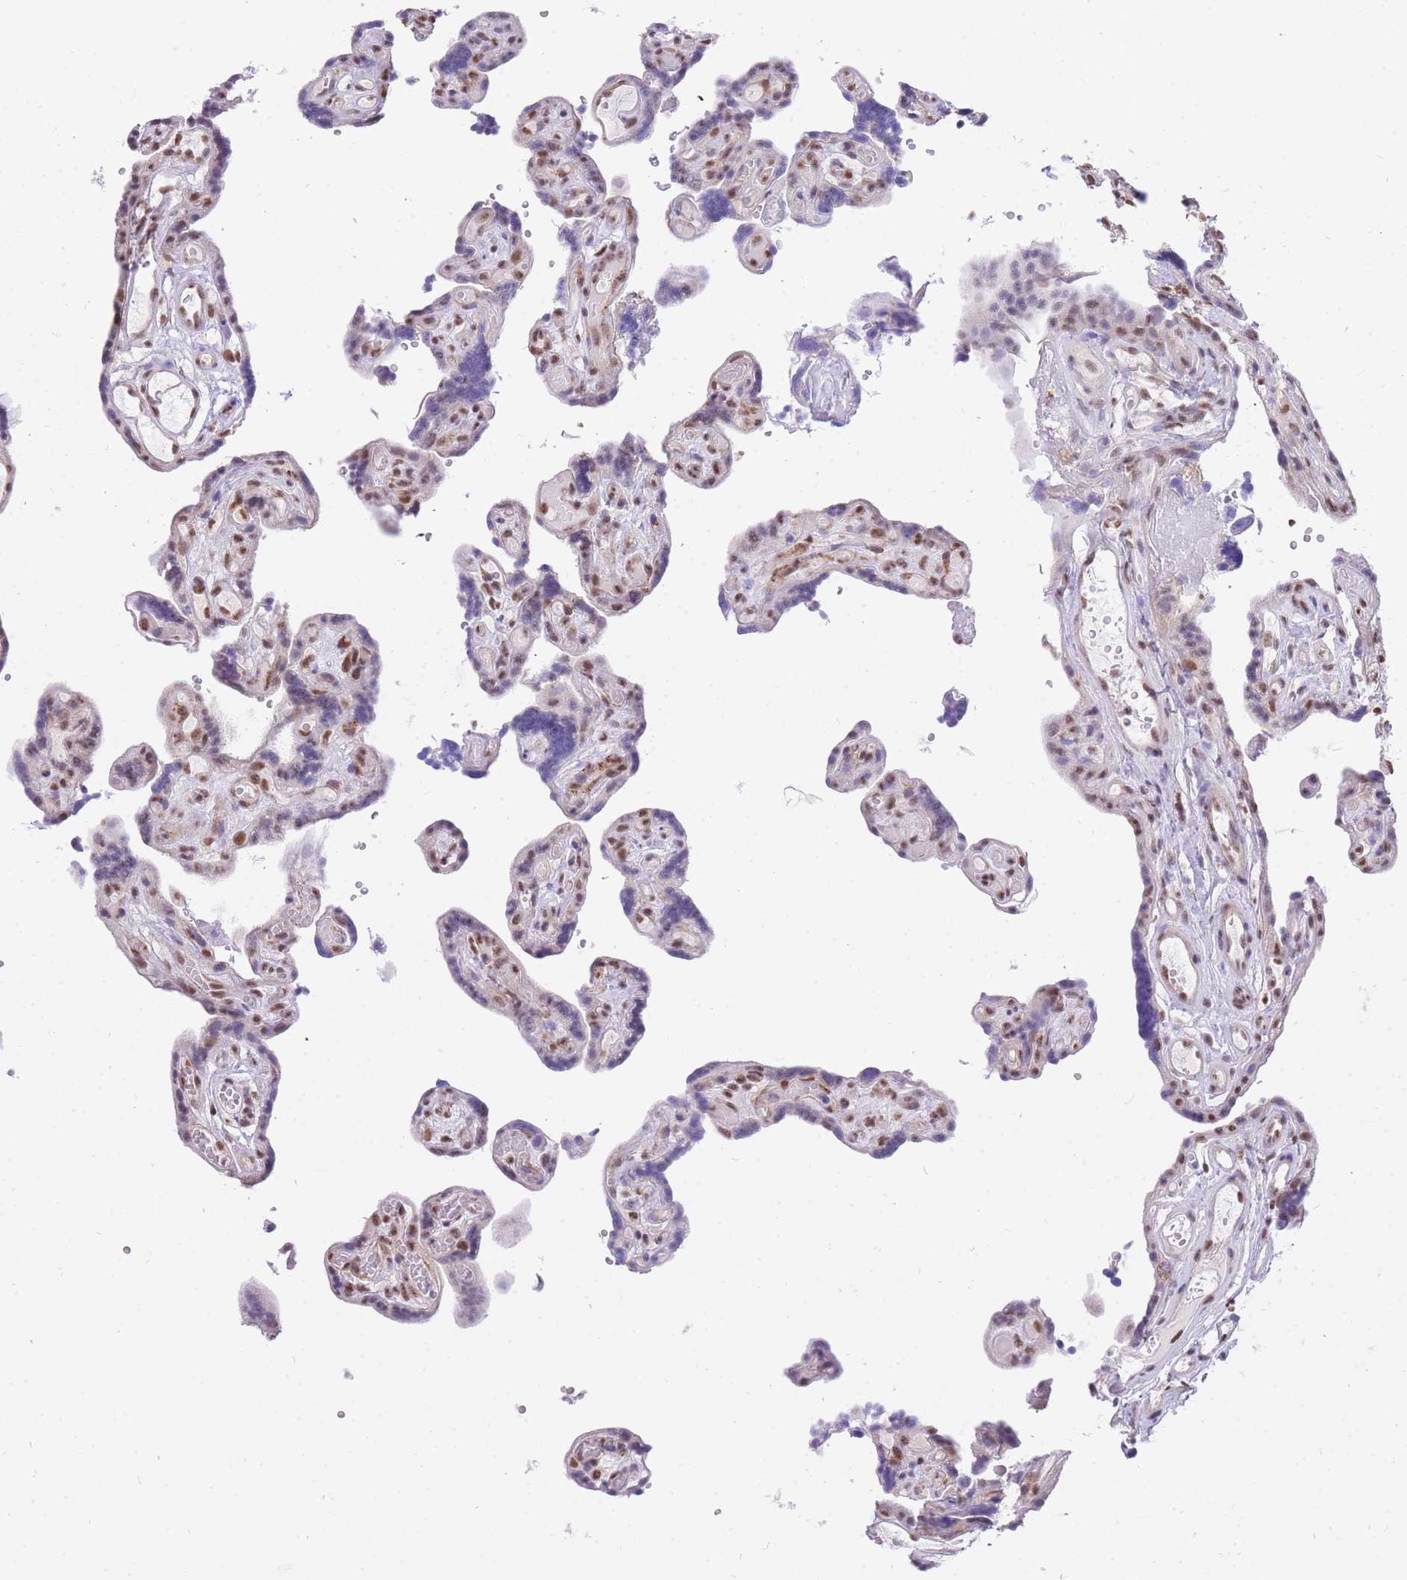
{"staining": {"intensity": "moderate", "quantity": ">75%", "location": "cytoplasmic/membranous,nuclear"}, "tissue": "placenta", "cell_type": "Decidual cells", "image_type": "normal", "snomed": [{"axis": "morphology", "description": "Normal tissue, NOS"}, {"axis": "topography", "description": "Placenta"}], "caption": "Immunohistochemical staining of normal human placenta demonstrates >75% levels of moderate cytoplasmic/membranous,nuclear protein staining in about >75% of decidual cells. (DAB IHC, brown staining for protein, blue staining for nuclei).", "gene": "S100PBP", "patient": {"sex": "female", "age": 30}}